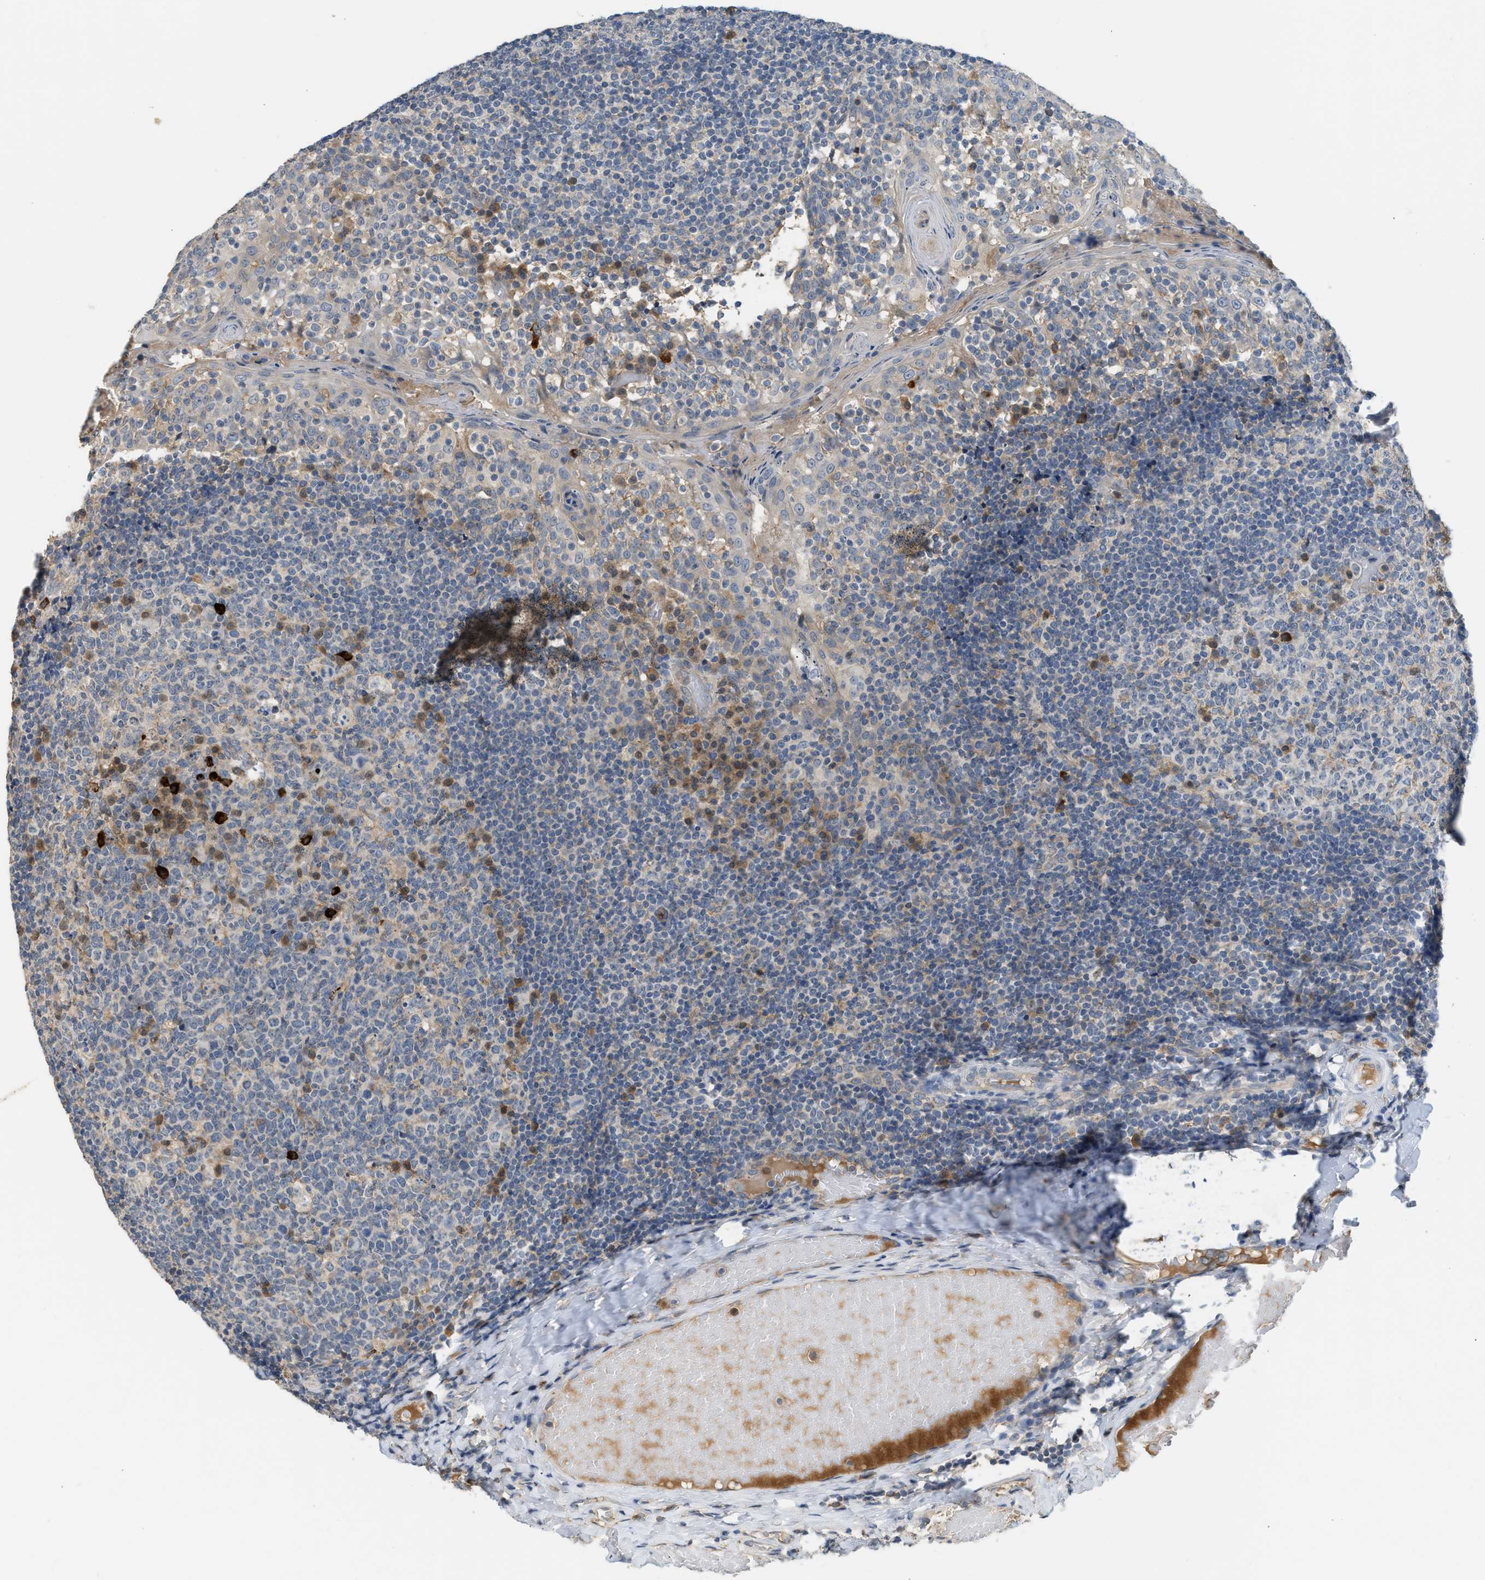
{"staining": {"intensity": "strong", "quantity": "<25%", "location": "cytoplasmic/membranous"}, "tissue": "tonsil", "cell_type": "Germinal center cells", "image_type": "normal", "snomed": [{"axis": "morphology", "description": "Normal tissue, NOS"}, {"axis": "topography", "description": "Tonsil"}], "caption": "Tonsil stained with immunohistochemistry (IHC) reveals strong cytoplasmic/membranous positivity in about <25% of germinal center cells.", "gene": "RHBDF2", "patient": {"sex": "female", "age": 19}}